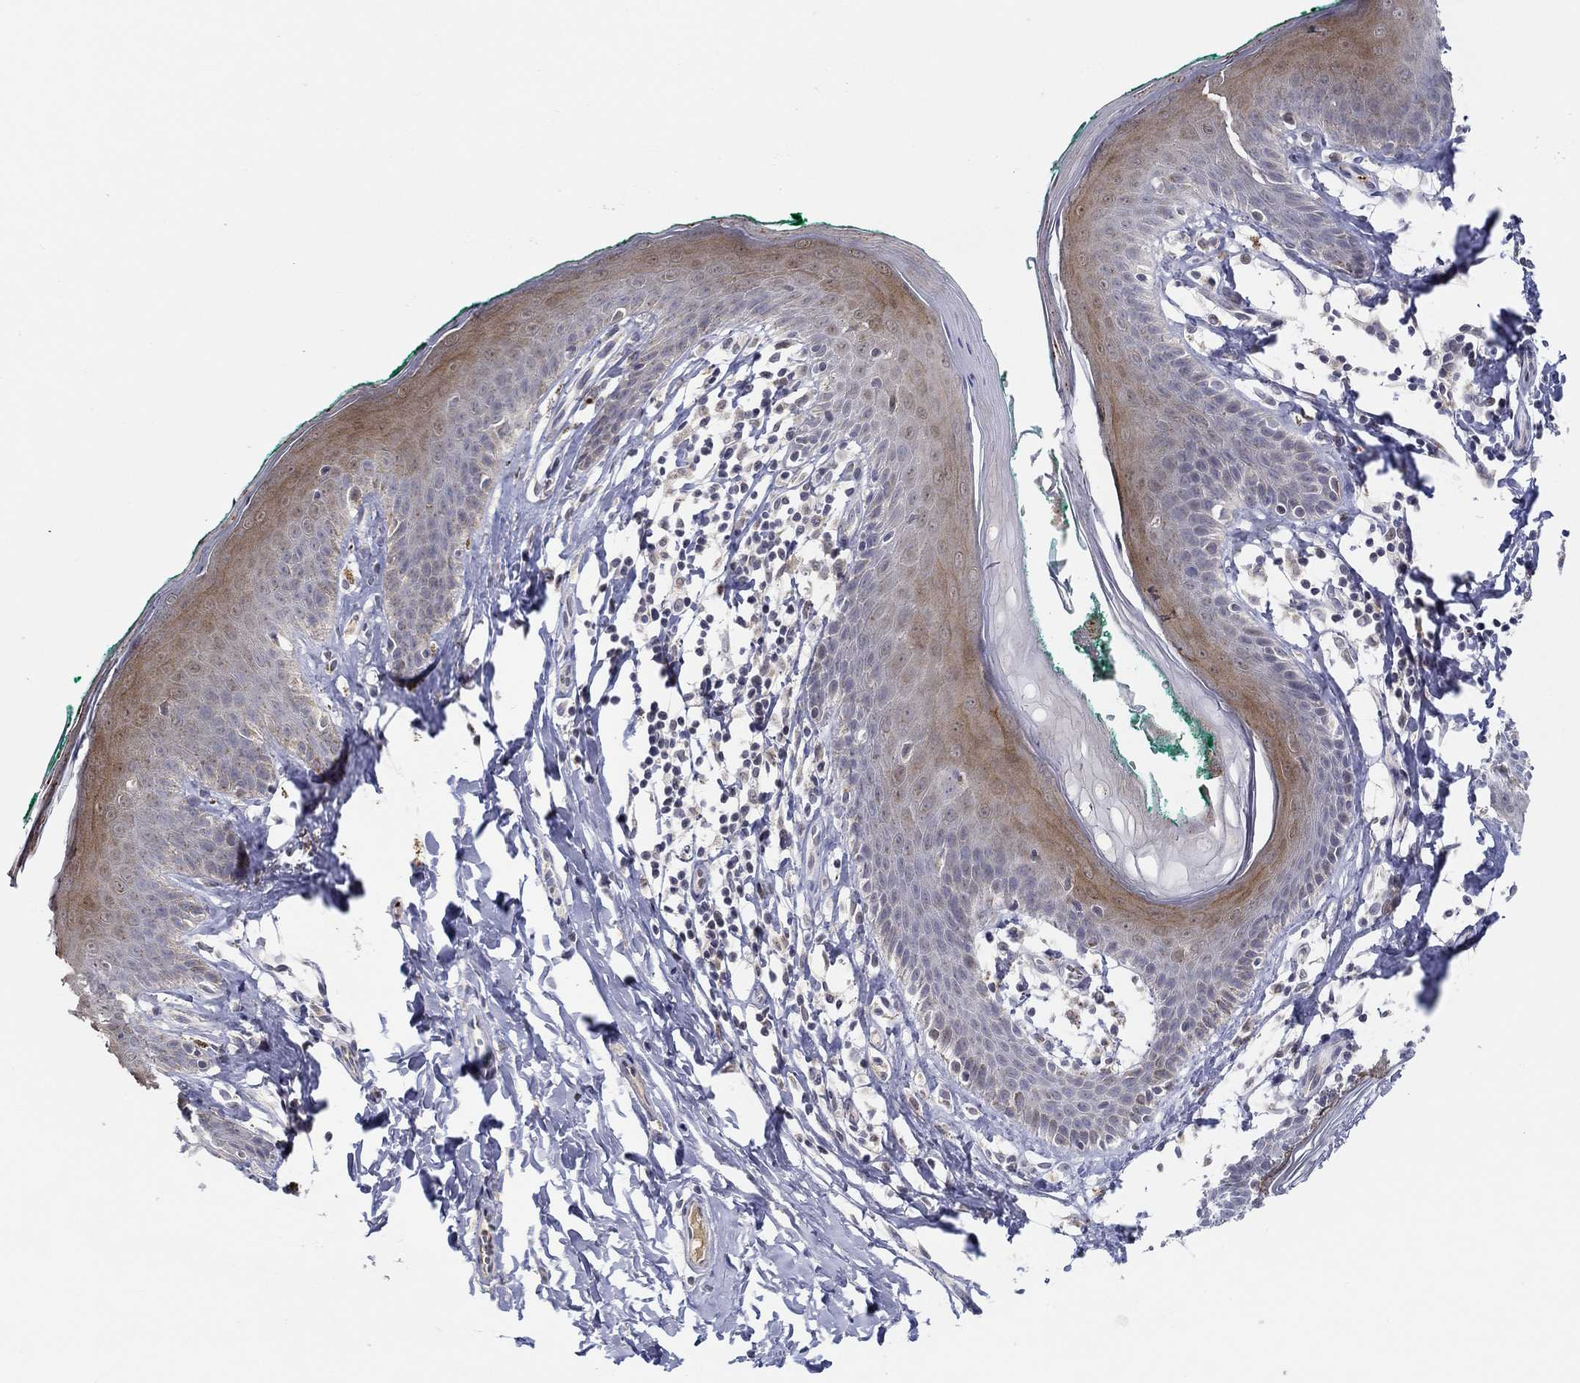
{"staining": {"intensity": "strong", "quantity": "<25%", "location": "cytoplasmic/membranous"}, "tissue": "skin", "cell_type": "Epidermal cells", "image_type": "normal", "snomed": [{"axis": "morphology", "description": "Normal tissue, NOS"}, {"axis": "topography", "description": "Vulva"}], "caption": "Epidermal cells demonstrate medium levels of strong cytoplasmic/membranous staining in about <25% of cells in unremarkable skin. (Brightfield microscopy of DAB IHC at high magnification).", "gene": "ALOX12", "patient": {"sex": "female", "age": 66}}